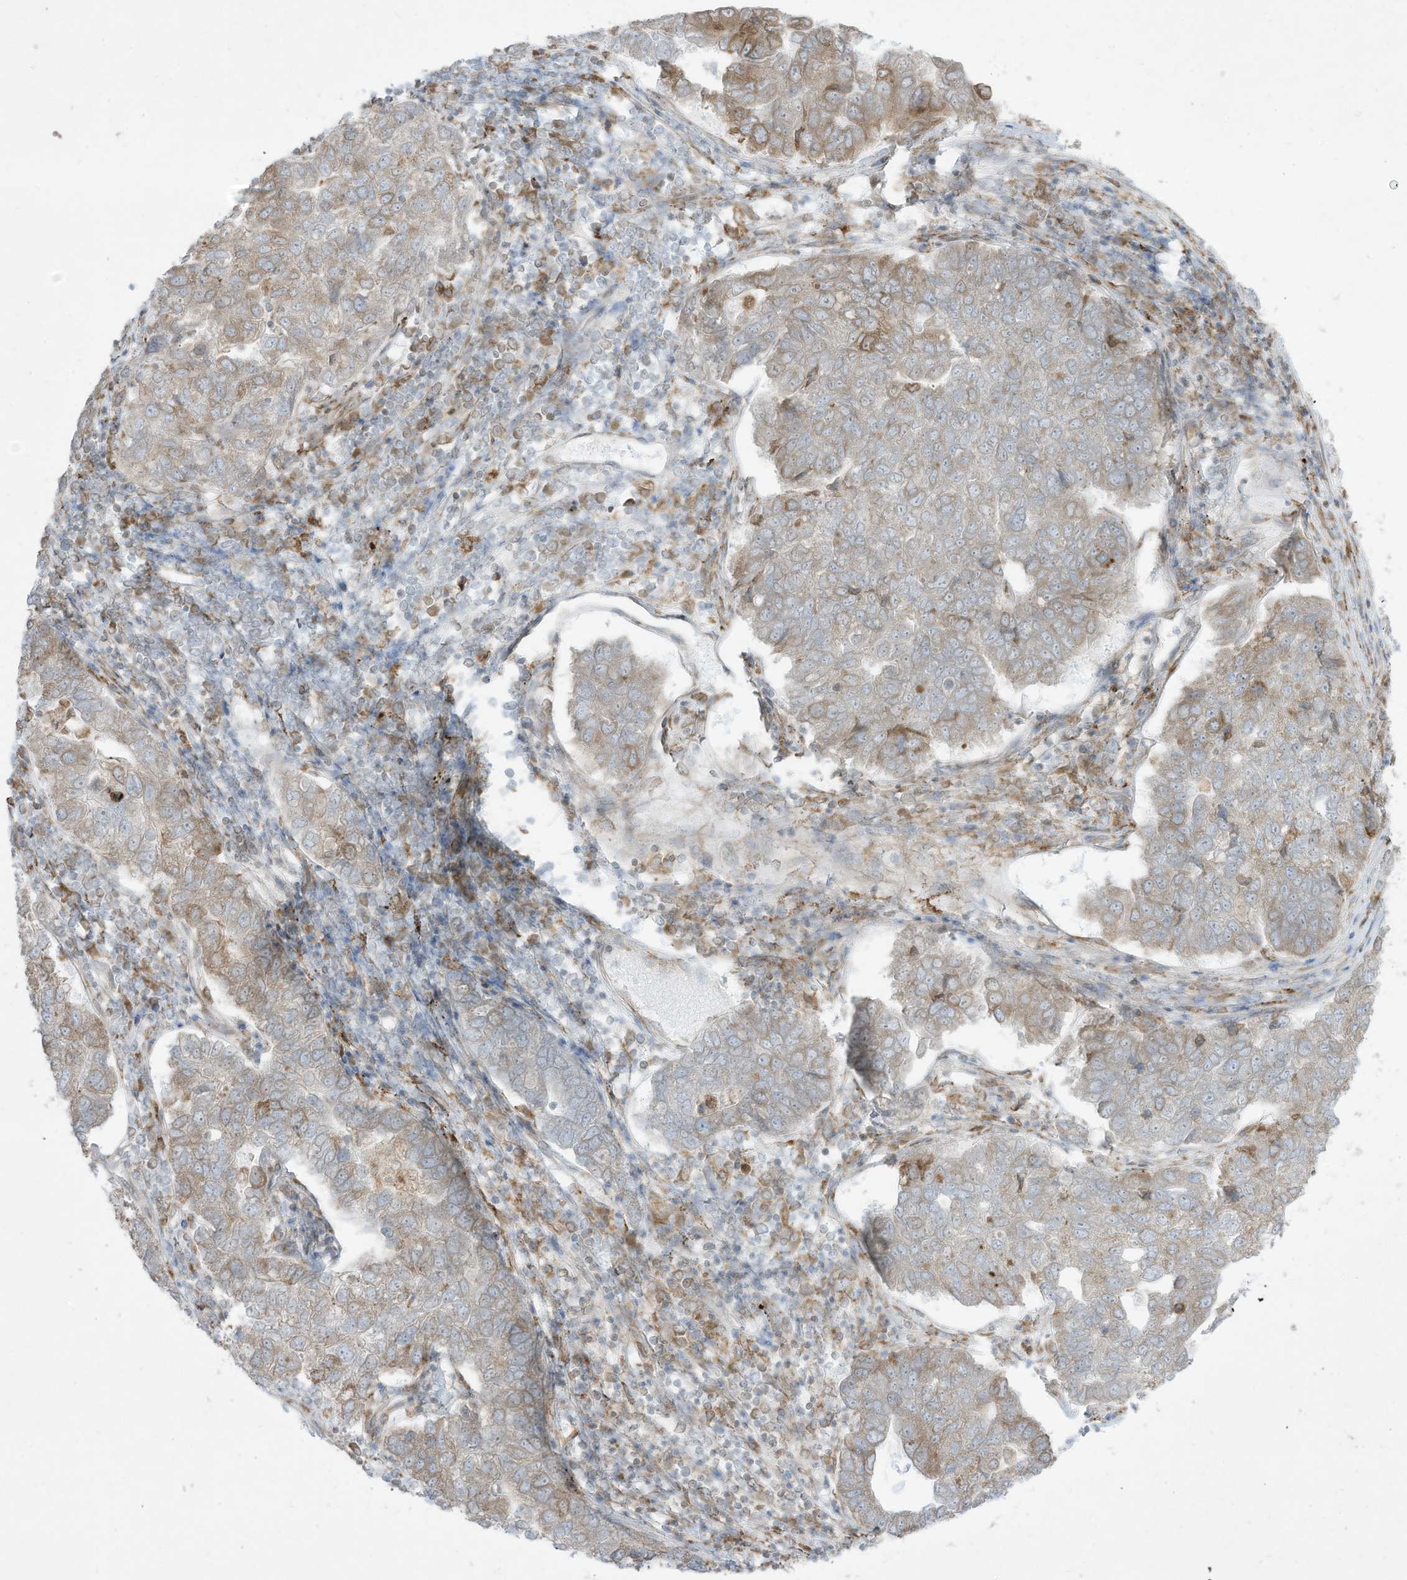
{"staining": {"intensity": "weak", "quantity": "<25%", "location": "cytoplasmic/membranous"}, "tissue": "pancreatic cancer", "cell_type": "Tumor cells", "image_type": "cancer", "snomed": [{"axis": "morphology", "description": "Adenocarcinoma, NOS"}, {"axis": "topography", "description": "Pancreas"}], "caption": "Human adenocarcinoma (pancreatic) stained for a protein using immunohistochemistry exhibits no staining in tumor cells.", "gene": "PTK6", "patient": {"sex": "female", "age": 61}}